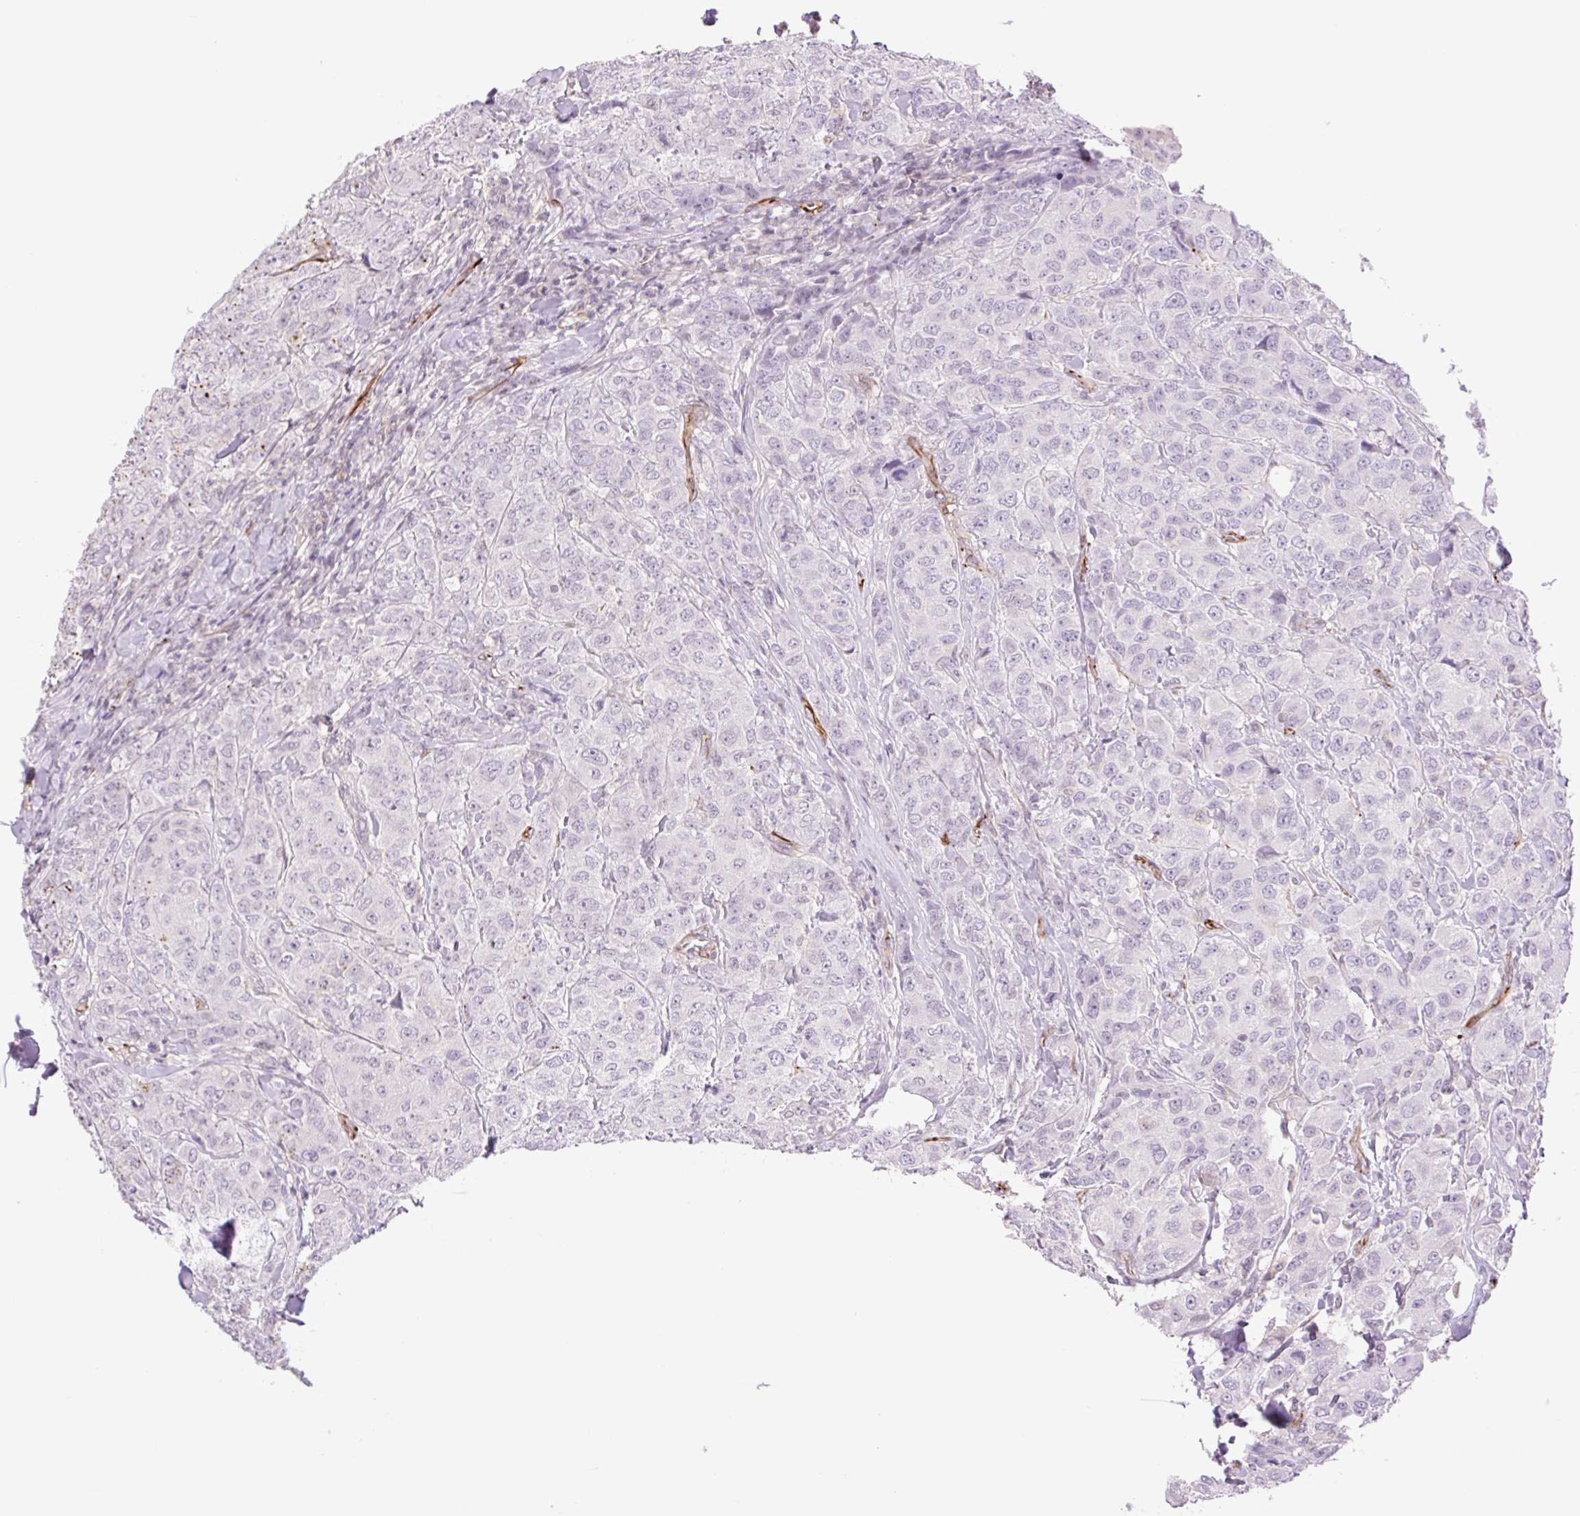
{"staining": {"intensity": "negative", "quantity": "none", "location": "none"}, "tissue": "breast cancer", "cell_type": "Tumor cells", "image_type": "cancer", "snomed": [{"axis": "morphology", "description": "Duct carcinoma"}, {"axis": "topography", "description": "Breast"}], "caption": "The immunohistochemistry histopathology image has no significant positivity in tumor cells of invasive ductal carcinoma (breast) tissue. (Brightfield microscopy of DAB IHC at high magnification).", "gene": "ZFYVE21", "patient": {"sex": "female", "age": 43}}